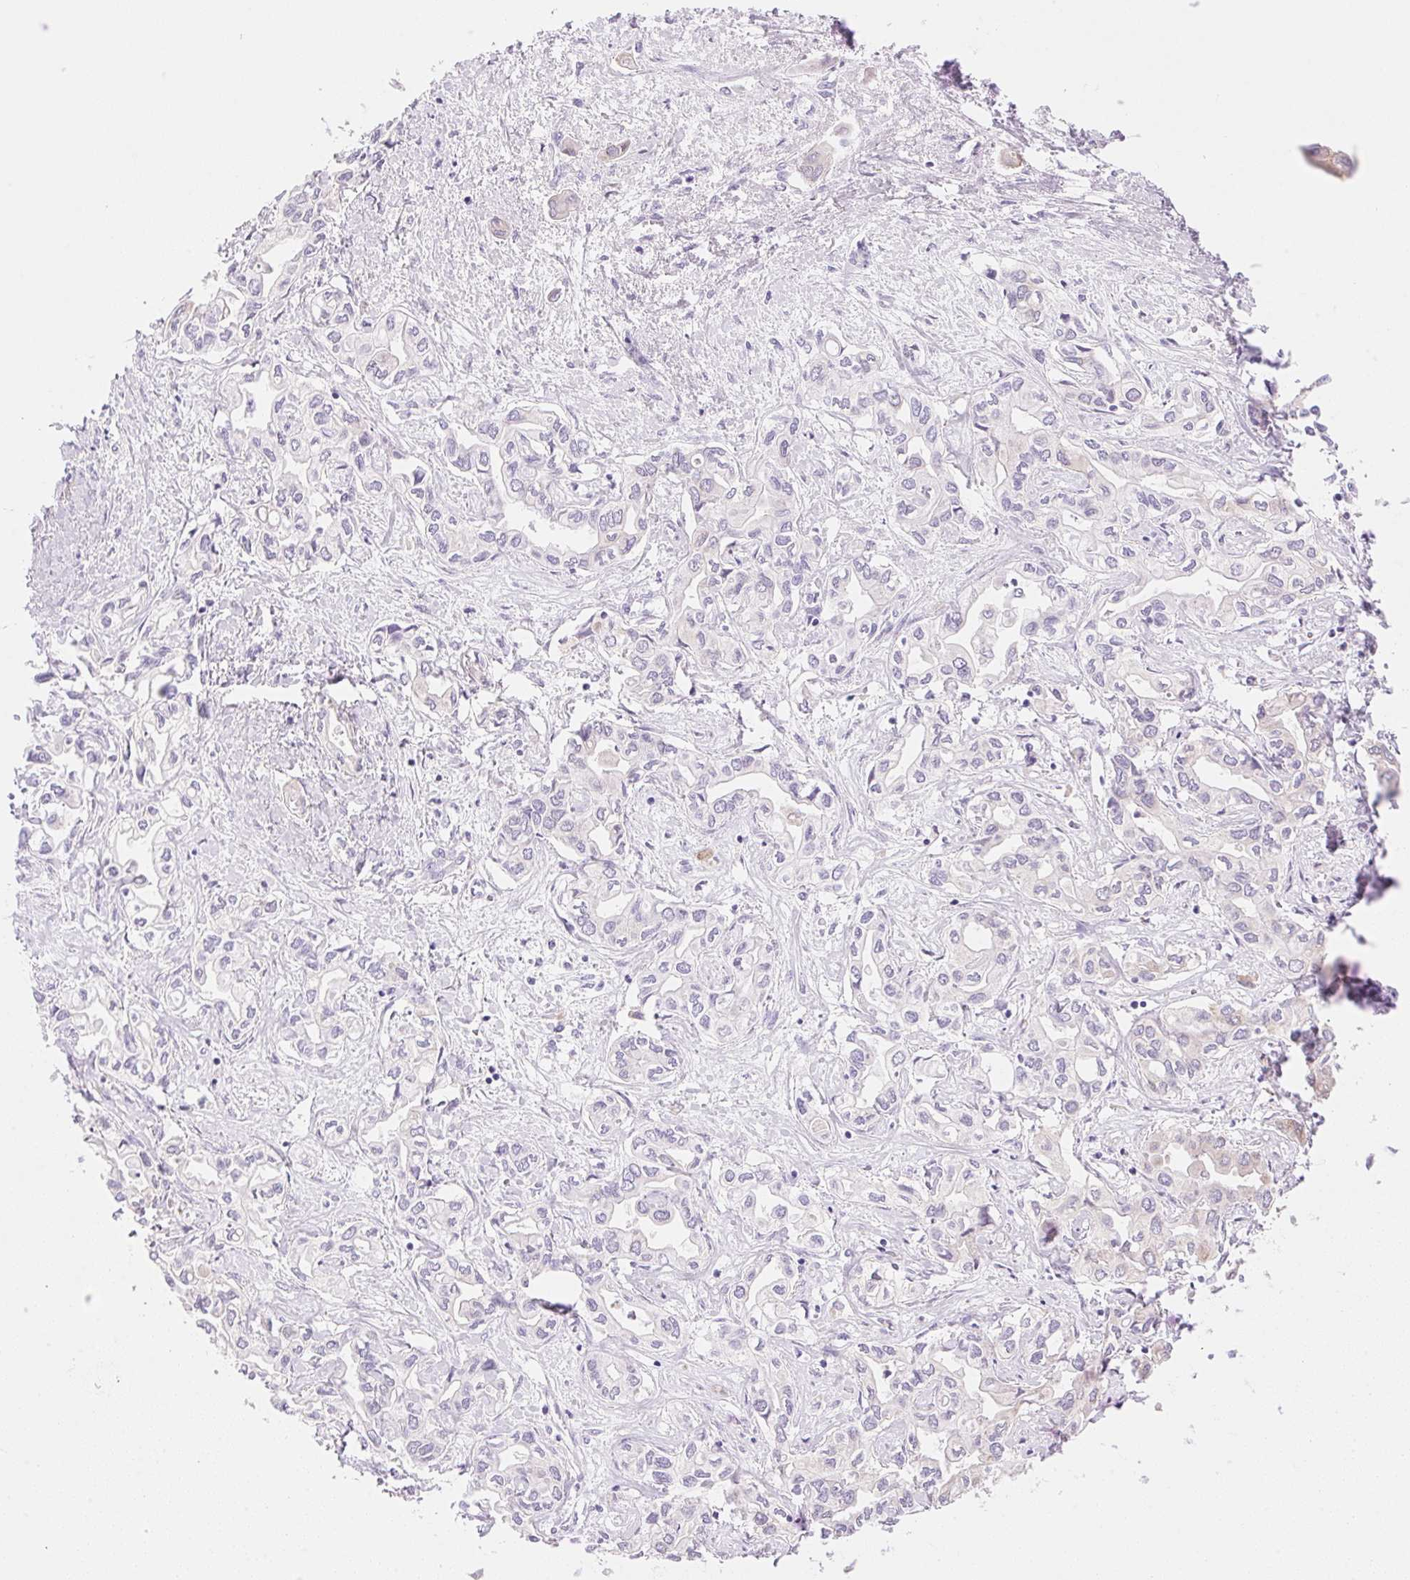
{"staining": {"intensity": "negative", "quantity": "none", "location": "none"}, "tissue": "liver cancer", "cell_type": "Tumor cells", "image_type": "cancer", "snomed": [{"axis": "morphology", "description": "Cholangiocarcinoma"}, {"axis": "topography", "description": "Liver"}], "caption": "Image shows no significant protein expression in tumor cells of liver cancer (cholangiocarcinoma). (Stains: DAB immunohistochemistry (IHC) with hematoxylin counter stain, Microscopy: brightfield microscopy at high magnification).", "gene": "DHCR24", "patient": {"sex": "female", "age": 64}}